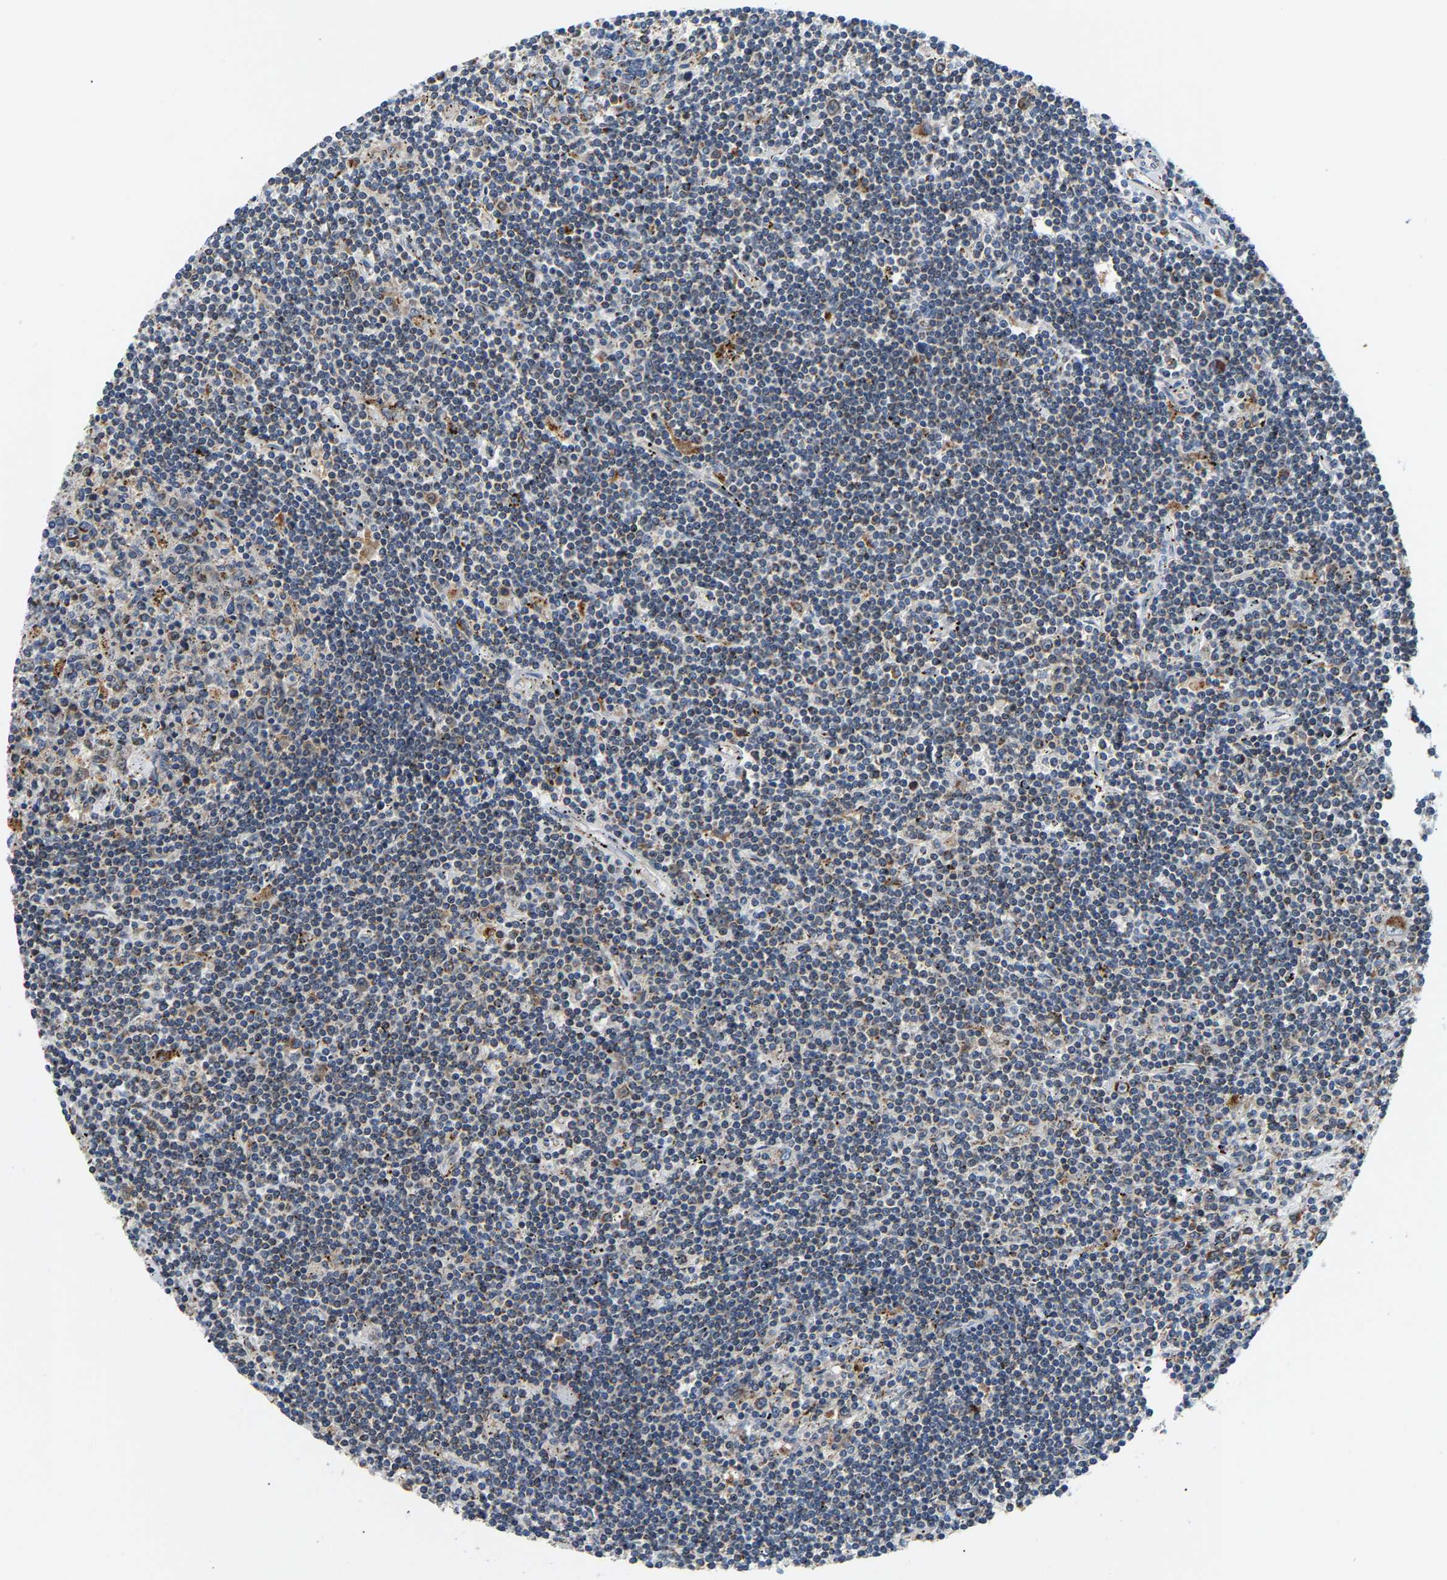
{"staining": {"intensity": "weak", "quantity": "<25%", "location": "cytoplasmic/membranous"}, "tissue": "lymphoma", "cell_type": "Tumor cells", "image_type": "cancer", "snomed": [{"axis": "morphology", "description": "Malignant lymphoma, non-Hodgkin's type, Low grade"}, {"axis": "topography", "description": "Spleen"}], "caption": "Immunohistochemistry (IHC) micrograph of neoplastic tissue: lymphoma stained with DAB exhibits no significant protein staining in tumor cells.", "gene": "GIMAP7", "patient": {"sex": "male", "age": 76}}